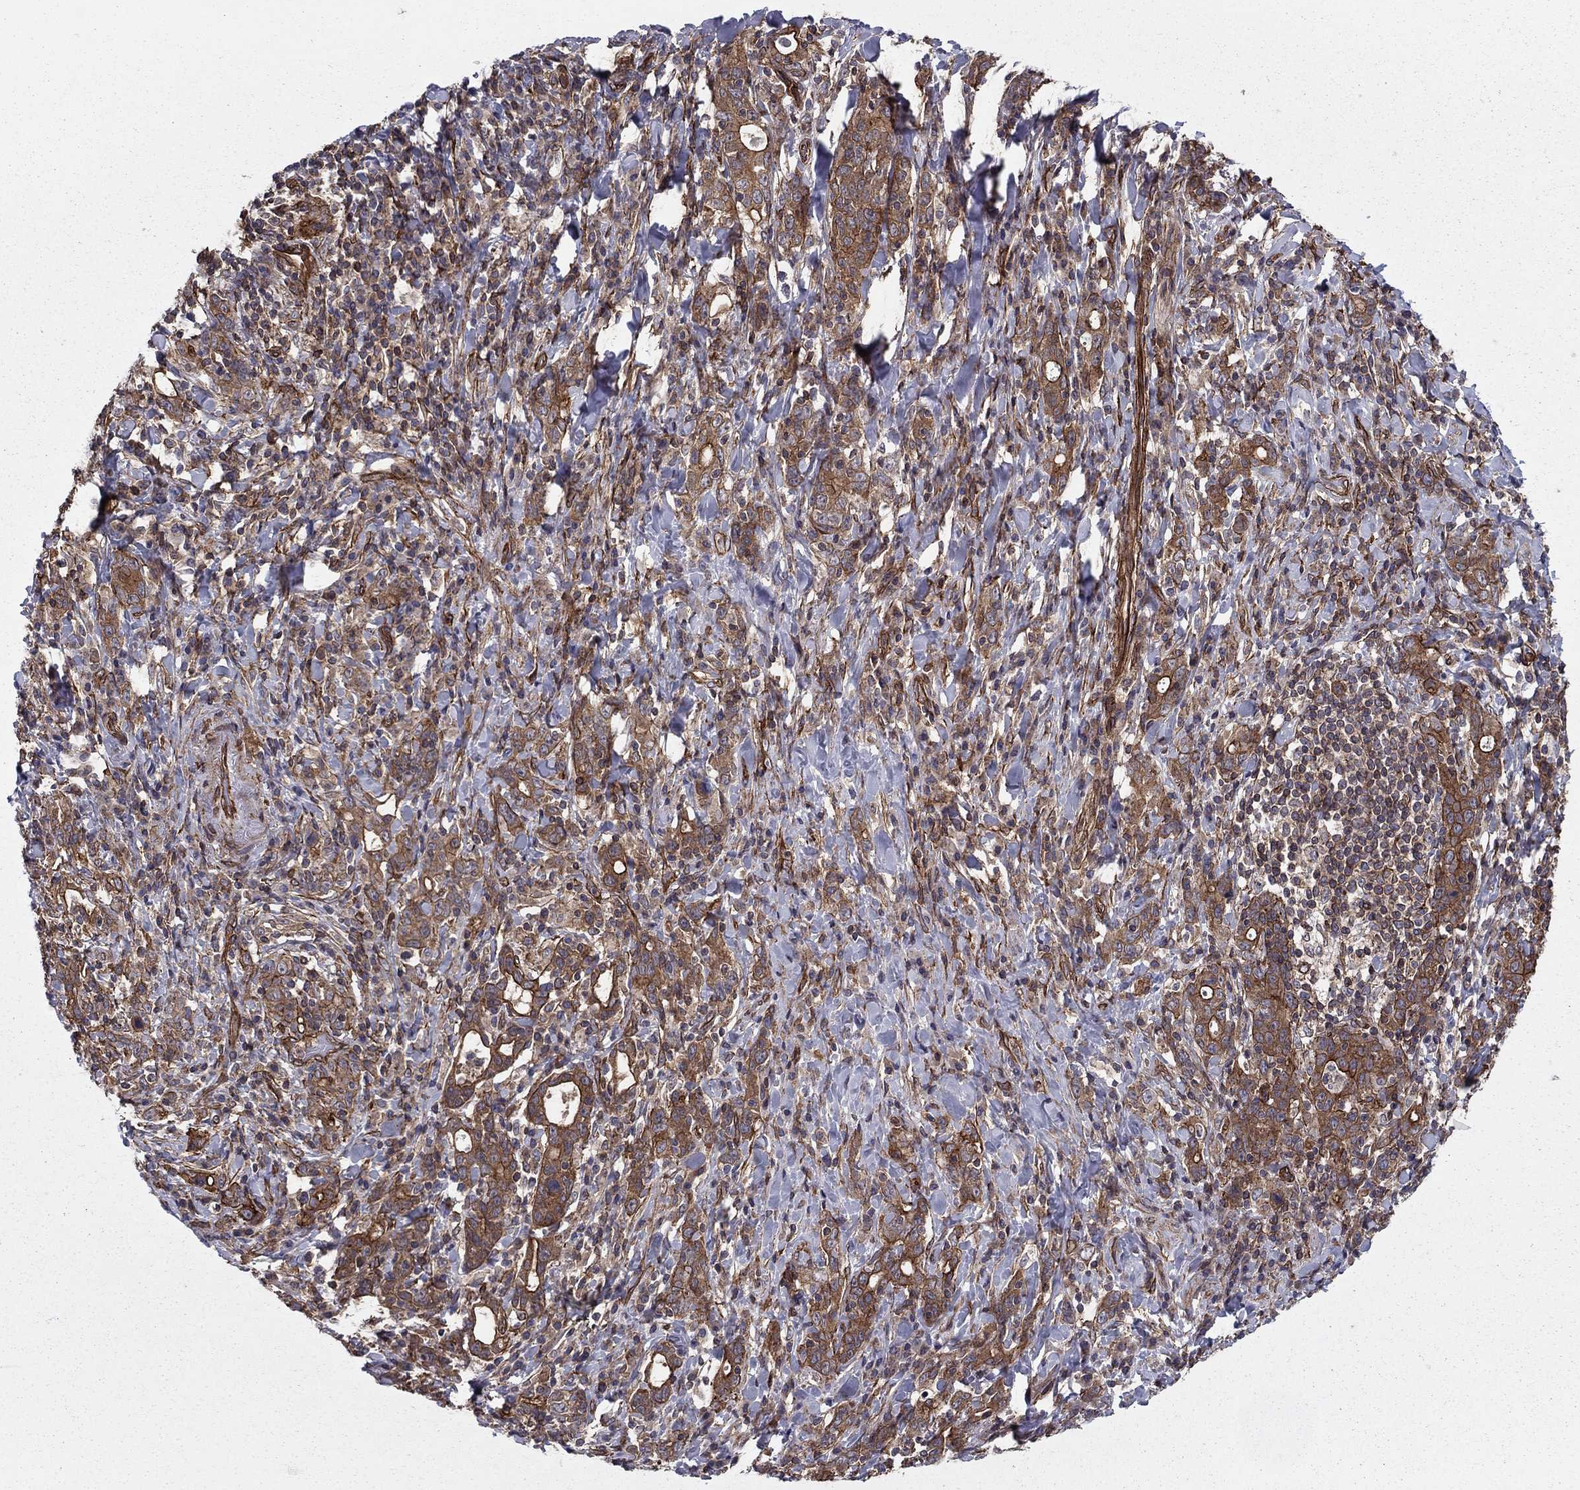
{"staining": {"intensity": "strong", "quantity": "25%-75%", "location": "cytoplasmic/membranous"}, "tissue": "stomach cancer", "cell_type": "Tumor cells", "image_type": "cancer", "snomed": [{"axis": "morphology", "description": "Adenocarcinoma, NOS"}, {"axis": "topography", "description": "Stomach"}], "caption": "Protein expression by IHC exhibits strong cytoplasmic/membranous positivity in about 25%-75% of tumor cells in adenocarcinoma (stomach). The protein of interest is shown in brown color, while the nuclei are stained blue.", "gene": "SHMT1", "patient": {"sex": "male", "age": 79}}